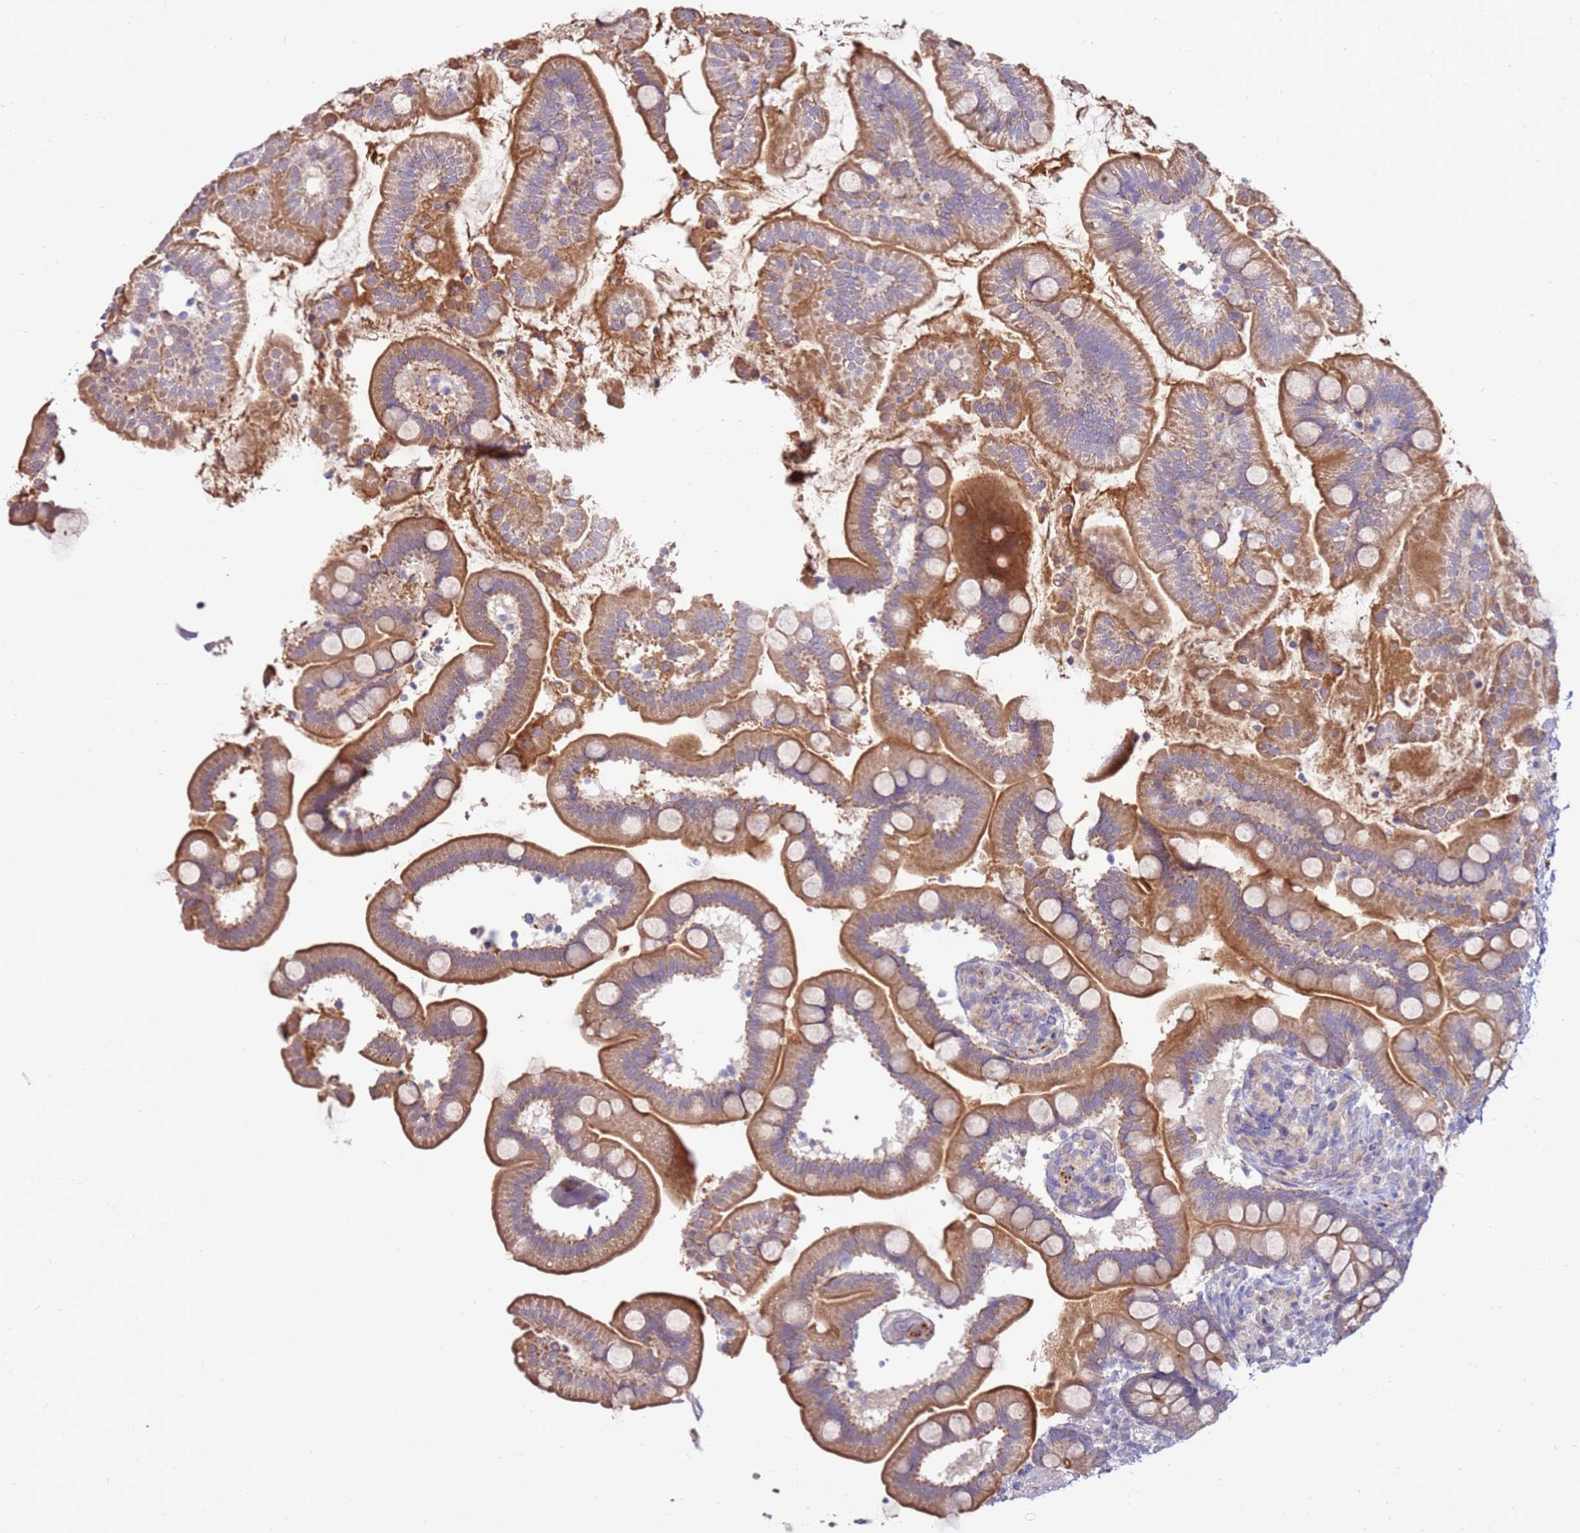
{"staining": {"intensity": "moderate", "quantity": ">75%", "location": "cytoplasmic/membranous"}, "tissue": "small intestine", "cell_type": "Glandular cells", "image_type": "normal", "snomed": [{"axis": "morphology", "description": "Normal tissue, NOS"}, {"axis": "topography", "description": "Small intestine"}], "caption": "DAB immunohistochemical staining of benign small intestine reveals moderate cytoplasmic/membranous protein expression in about >75% of glandular cells. (DAB (3,3'-diaminobenzidine) = brown stain, brightfield microscopy at high magnification).", "gene": "SLC44A4", "patient": {"sex": "female", "age": 64}}